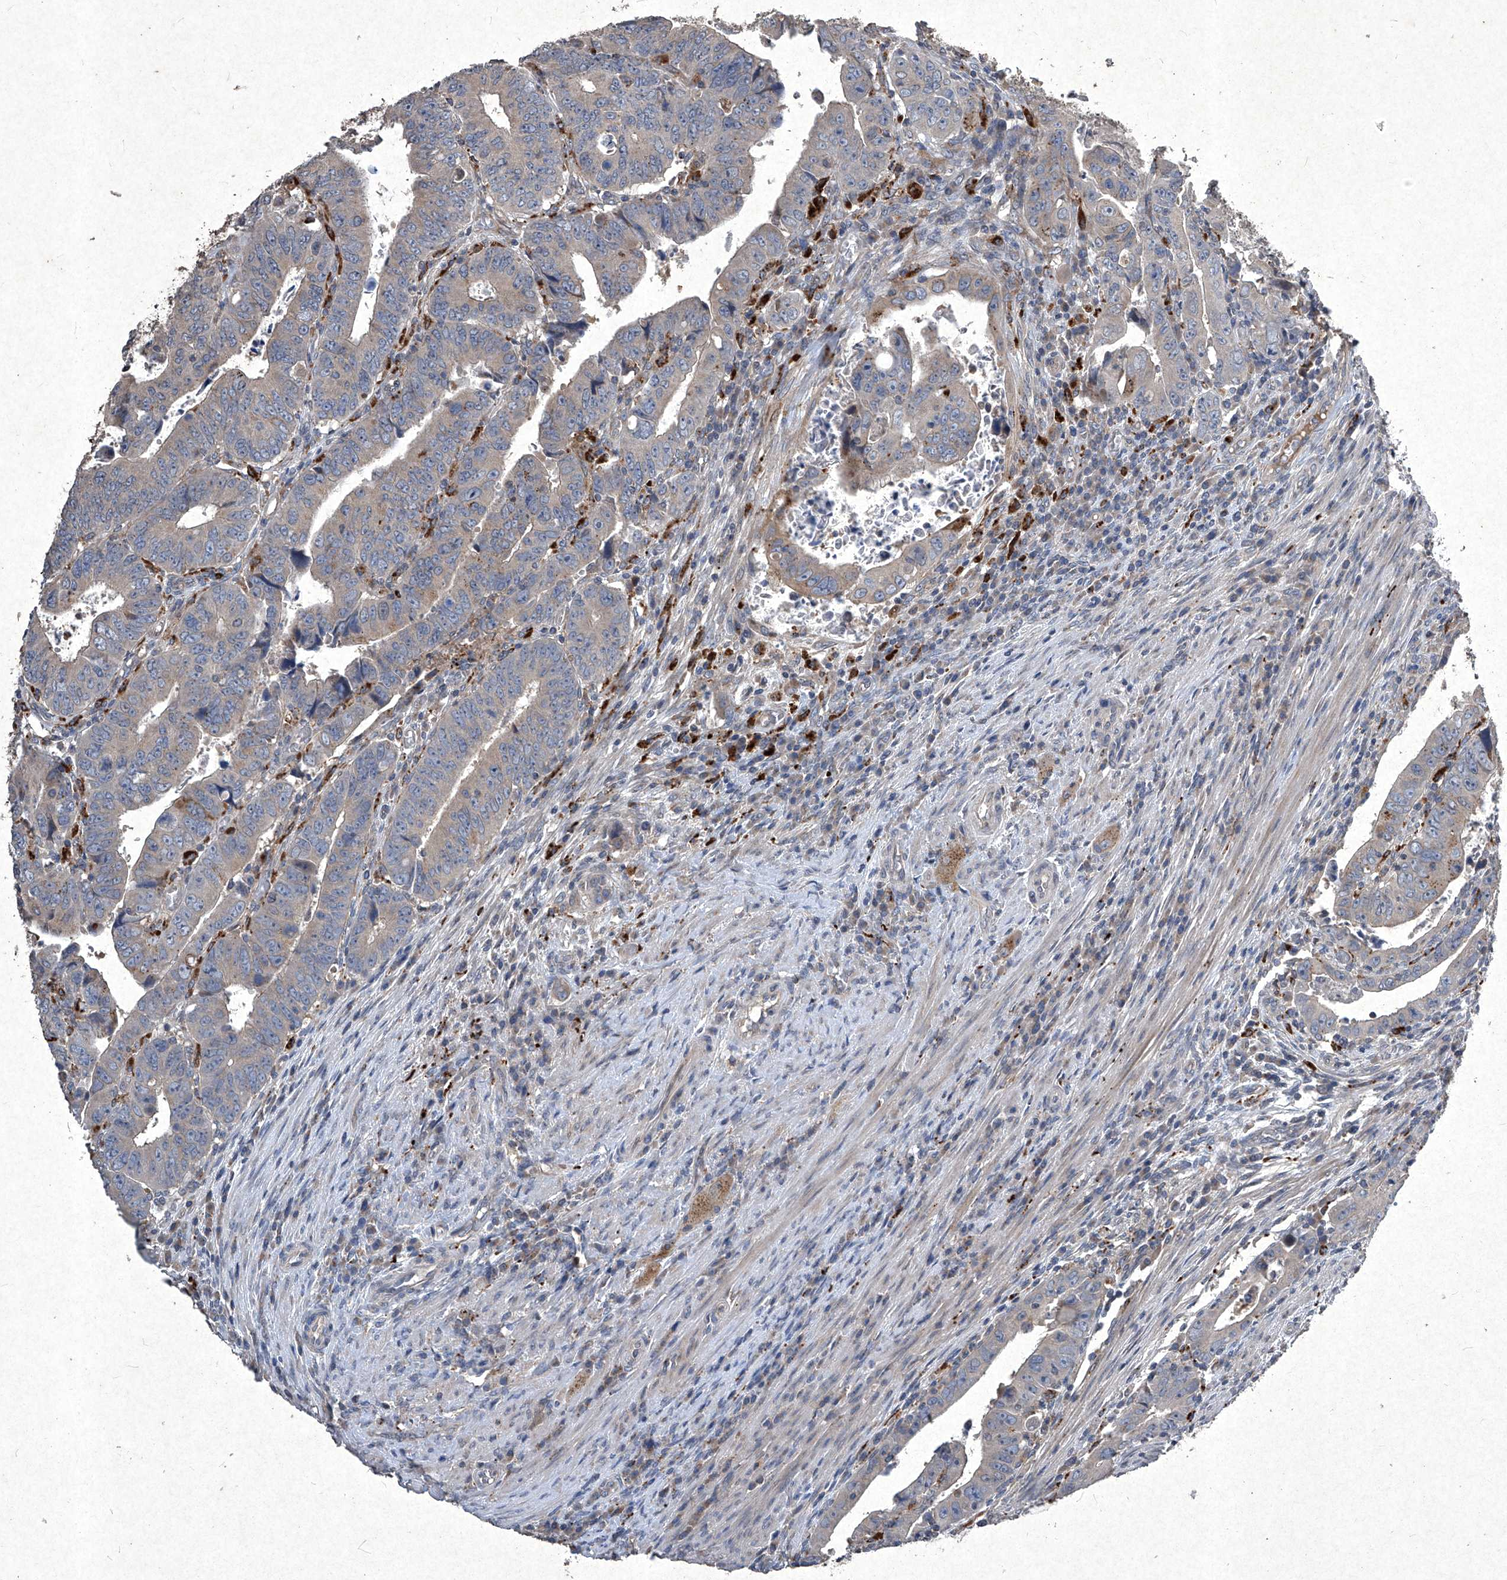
{"staining": {"intensity": "moderate", "quantity": ">75%", "location": "cytoplasmic/membranous"}, "tissue": "colorectal cancer", "cell_type": "Tumor cells", "image_type": "cancer", "snomed": [{"axis": "morphology", "description": "Normal tissue, NOS"}, {"axis": "morphology", "description": "Adenocarcinoma, NOS"}, {"axis": "topography", "description": "Rectum"}], "caption": "Moderate cytoplasmic/membranous protein expression is appreciated in approximately >75% of tumor cells in colorectal cancer.", "gene": "MED16", "patient": {"sex": "female", "age": 65}}